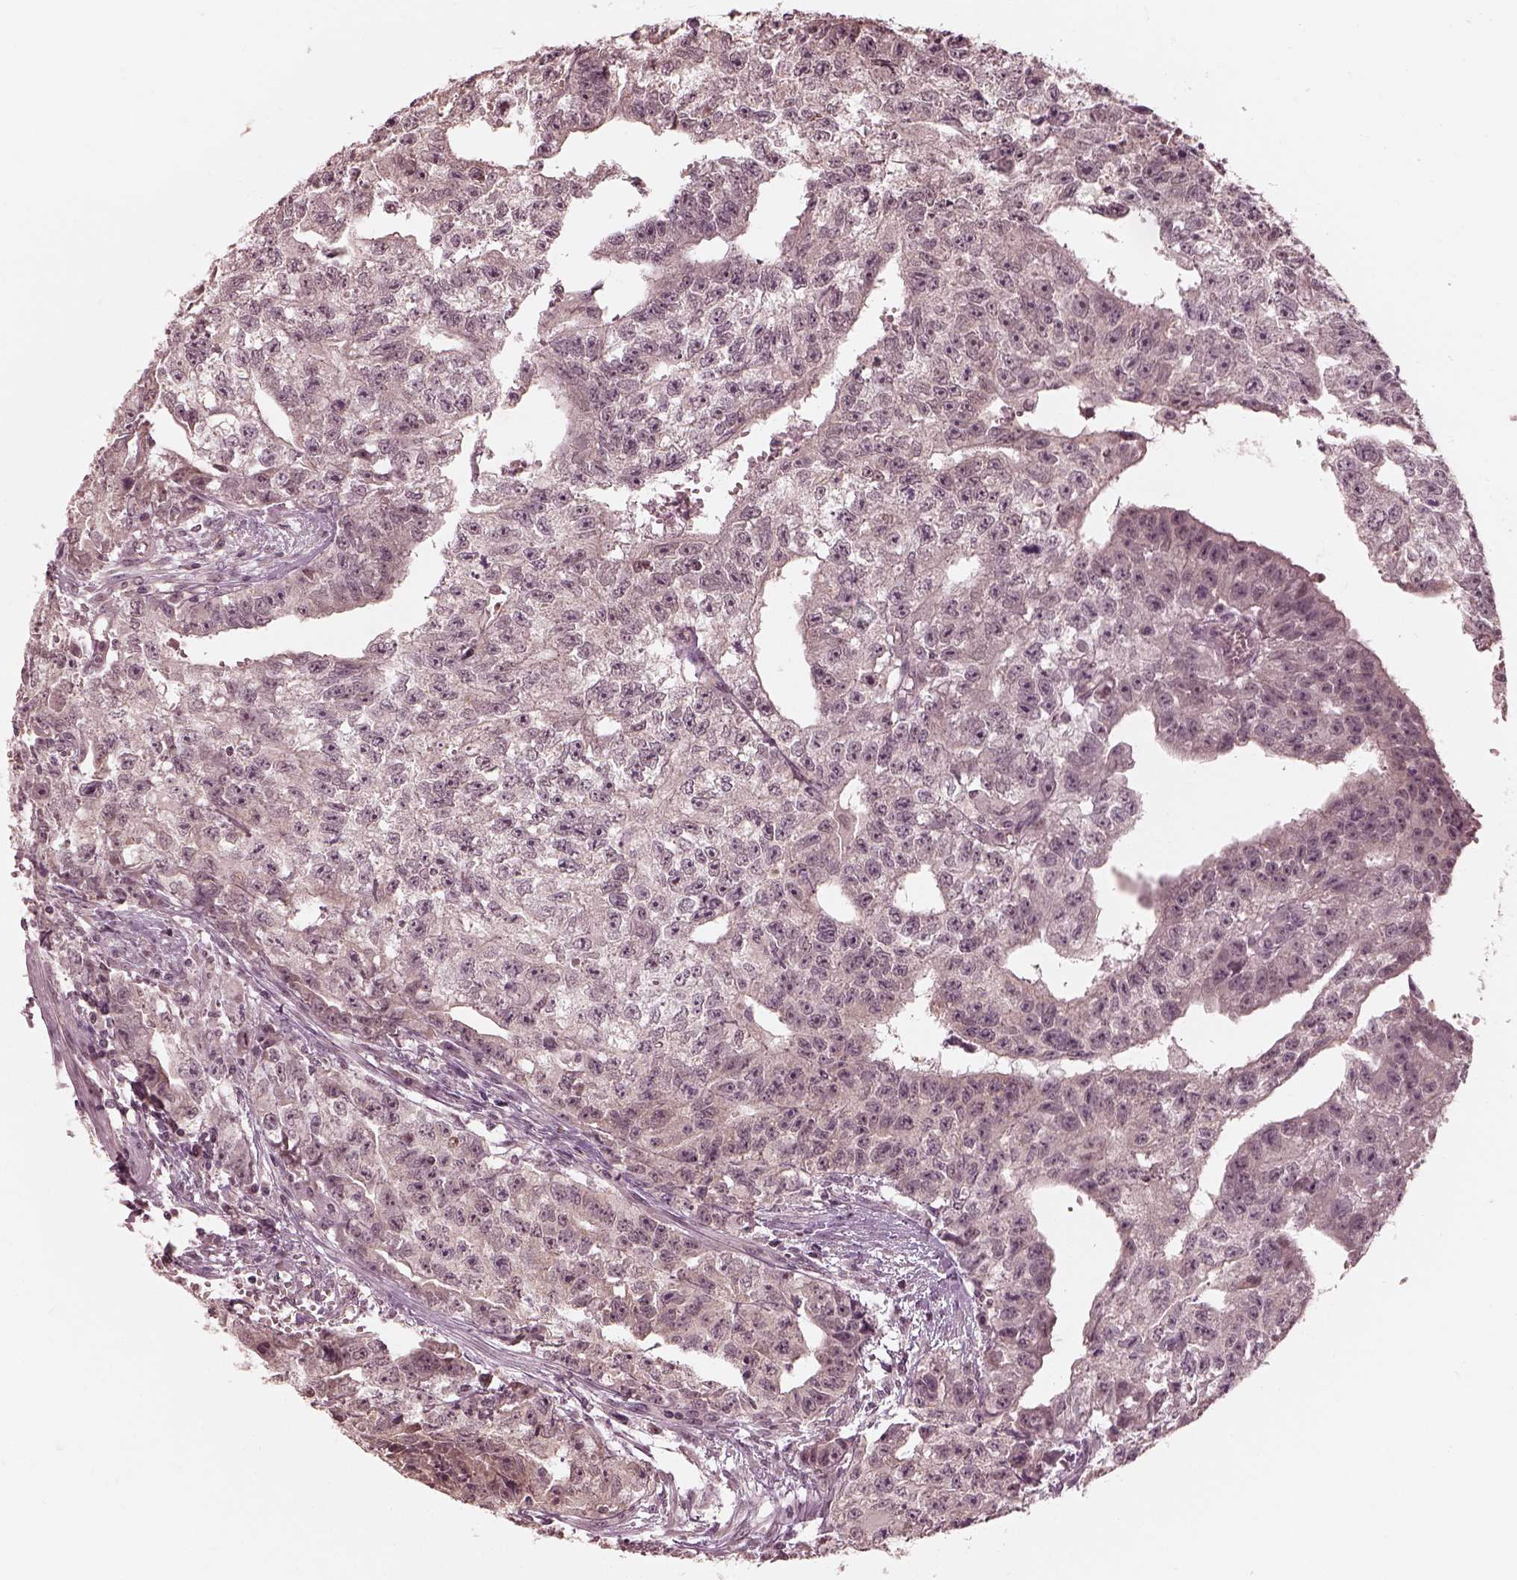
{"staining": {"intensity": "negative", "quantity": "none", "location": "none"}, "tissue": "testis cancer", "cell_type": "Tumor cells", "image_type": "cancer", "snomed": [{"axis": "morphology", "description": "Carcinoma, Embryonal, NOS"}, {"axis": "morphology", "description": "Teratoma, malignant, NOS"}, {"axis": "topography", "description": "Testis"}], "caption": "The photomicrograph reveals no significant staining in tumor cells of testis cancer (teratoma (malignant)).", "gene": "IQCG", "patient": {"sex": "male", "age": 24}}